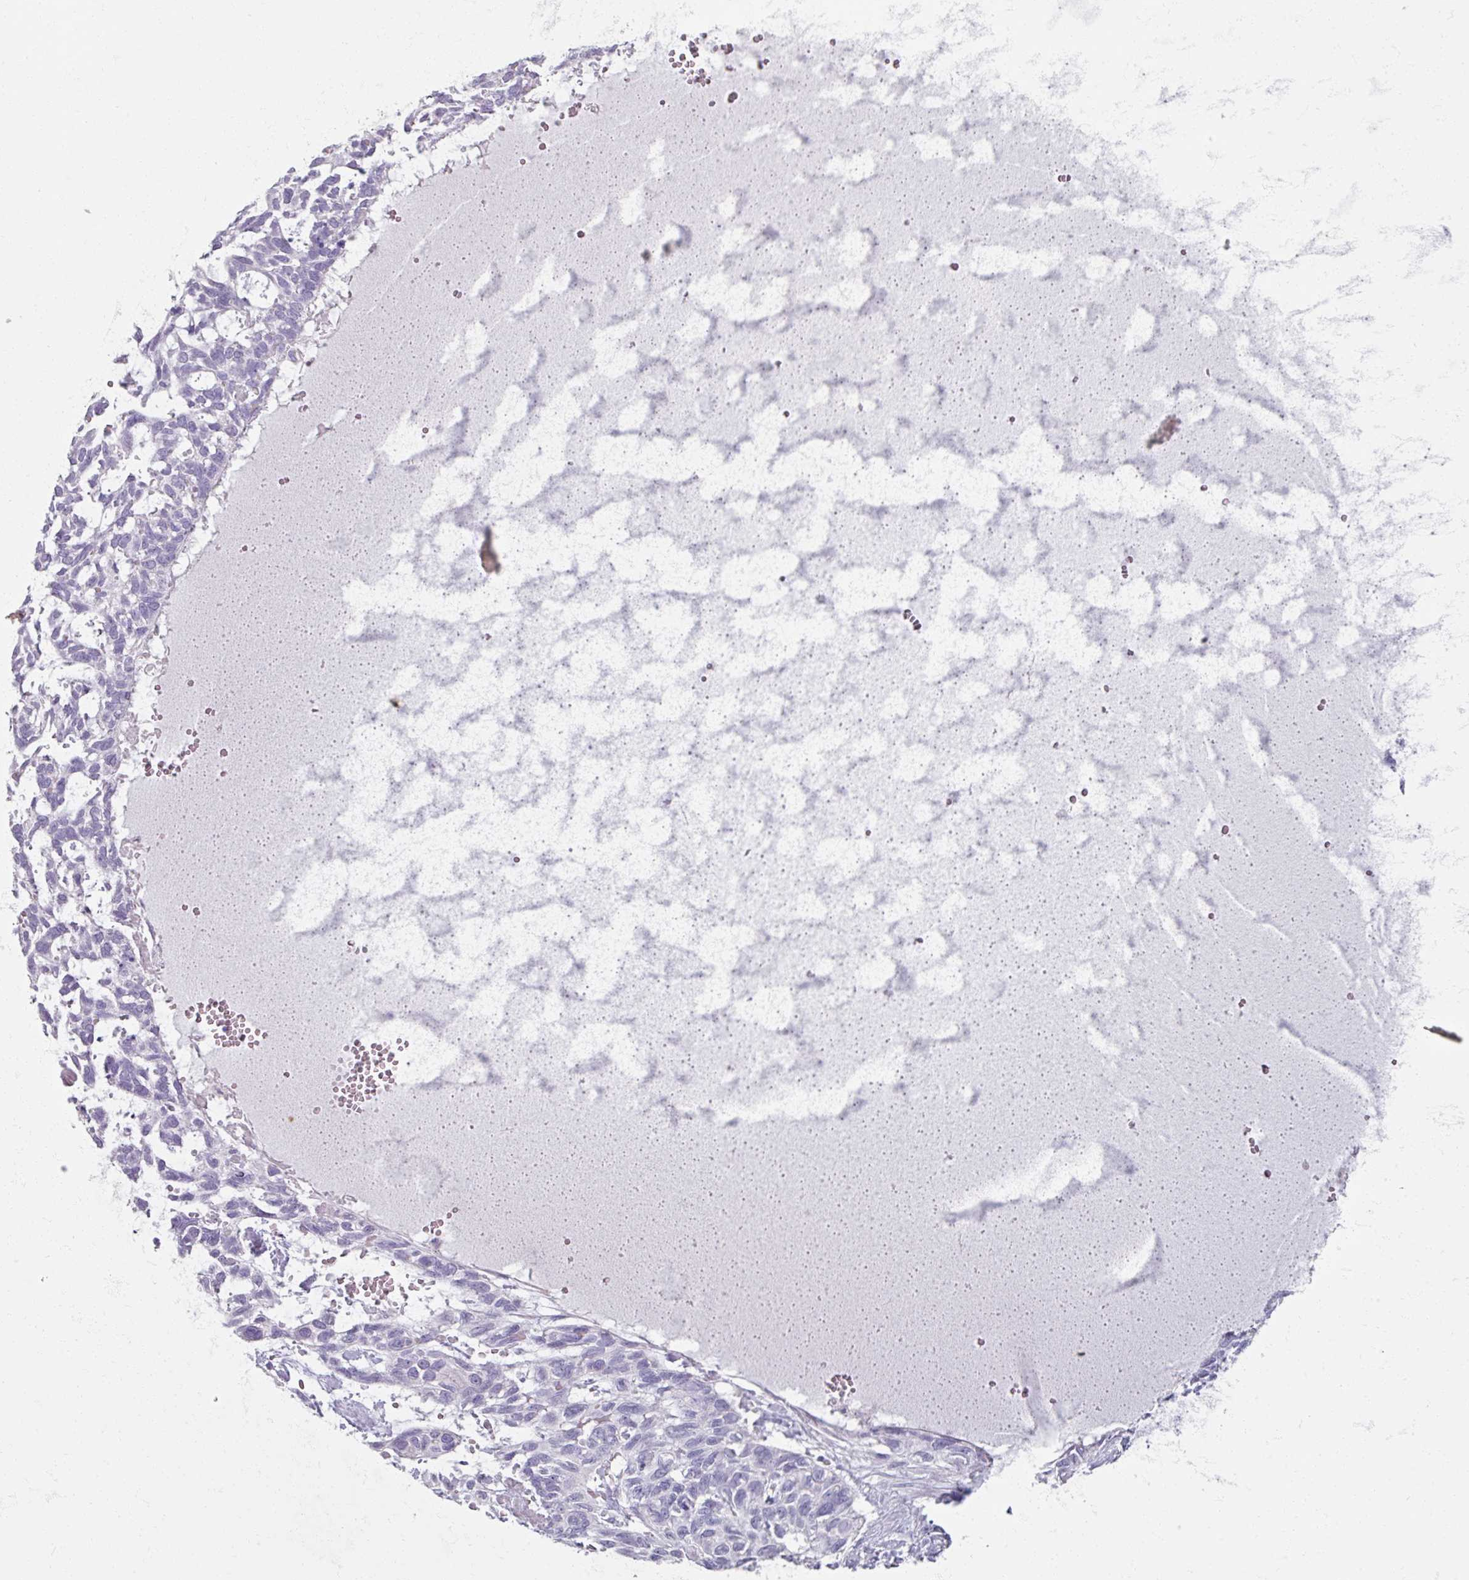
{"staining": {"intensity": "negative", "quantity": "none", "location": "none"}, "tissue": "skin cancer", "cell_type": "Tumor cells", "image_type": "cancer", "snomed": [{"axis": "morphology", "description": "Basal cell carcinoma"}, {"axis": "topography", "description": "Skin"}], "caption": "An image of human skin cancer is negative for staining in tumor cells.", "gene": "TG", "patient": {"sex": "male", "age": 88}}